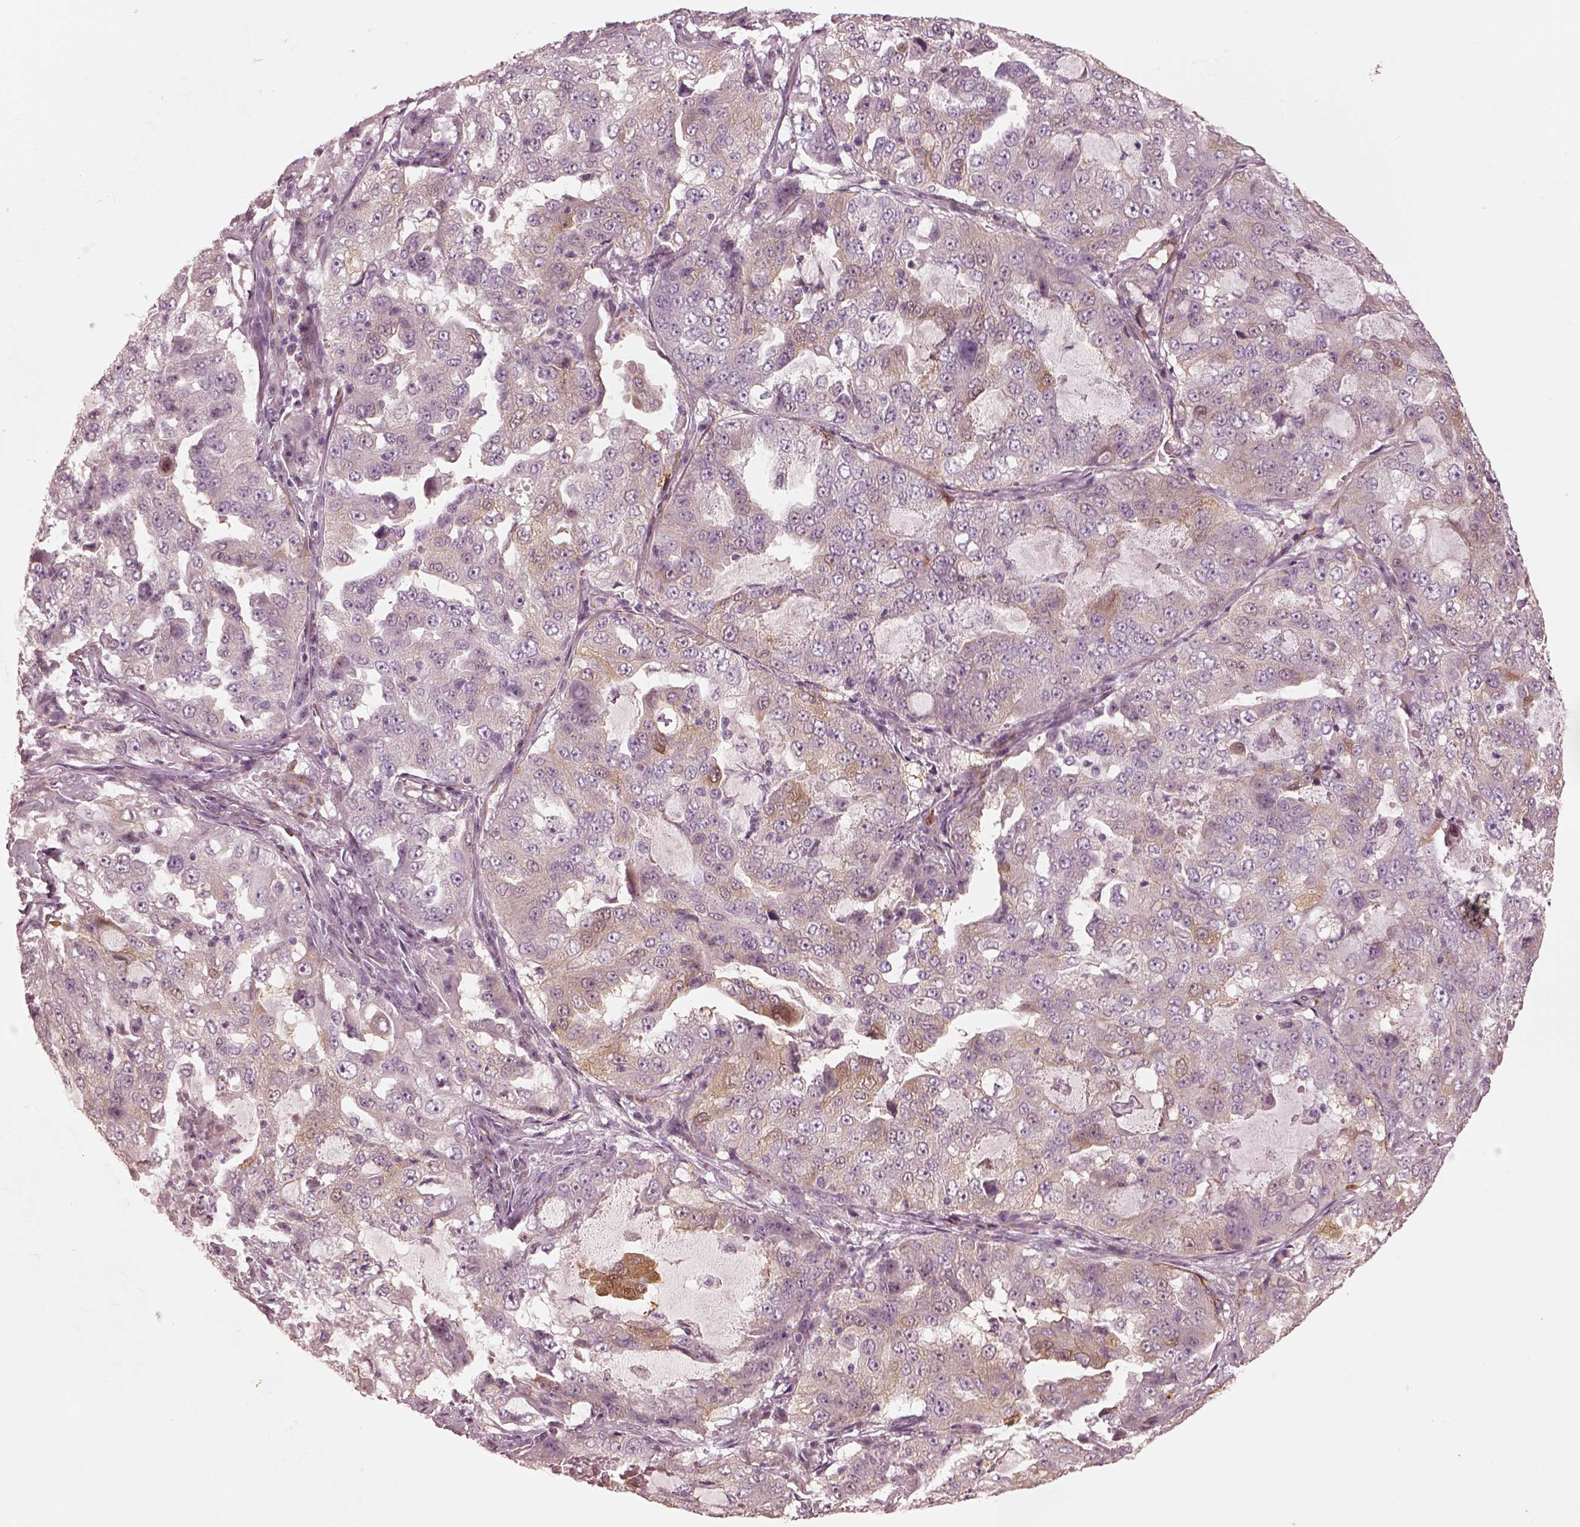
{"staining": {"intensity": "negative", "quantity": "none", "location": "none"}, "tissue": "lung cancer", "cell_type": "Tumor cells", "image_type": "cancer", "snomed": [{"axis": "morphology", "description": "Adenocarcinoma, NOS"}, {"axis": "topography", "description": "Lung"}], "caption": "A high-resolution micrograph shows IHC staining of lung cancer (adenocarcinoma), which shows no significant staining in tumor cells.", "gene": "CRYM", "patient": {"sex": "female", "age": 61}}